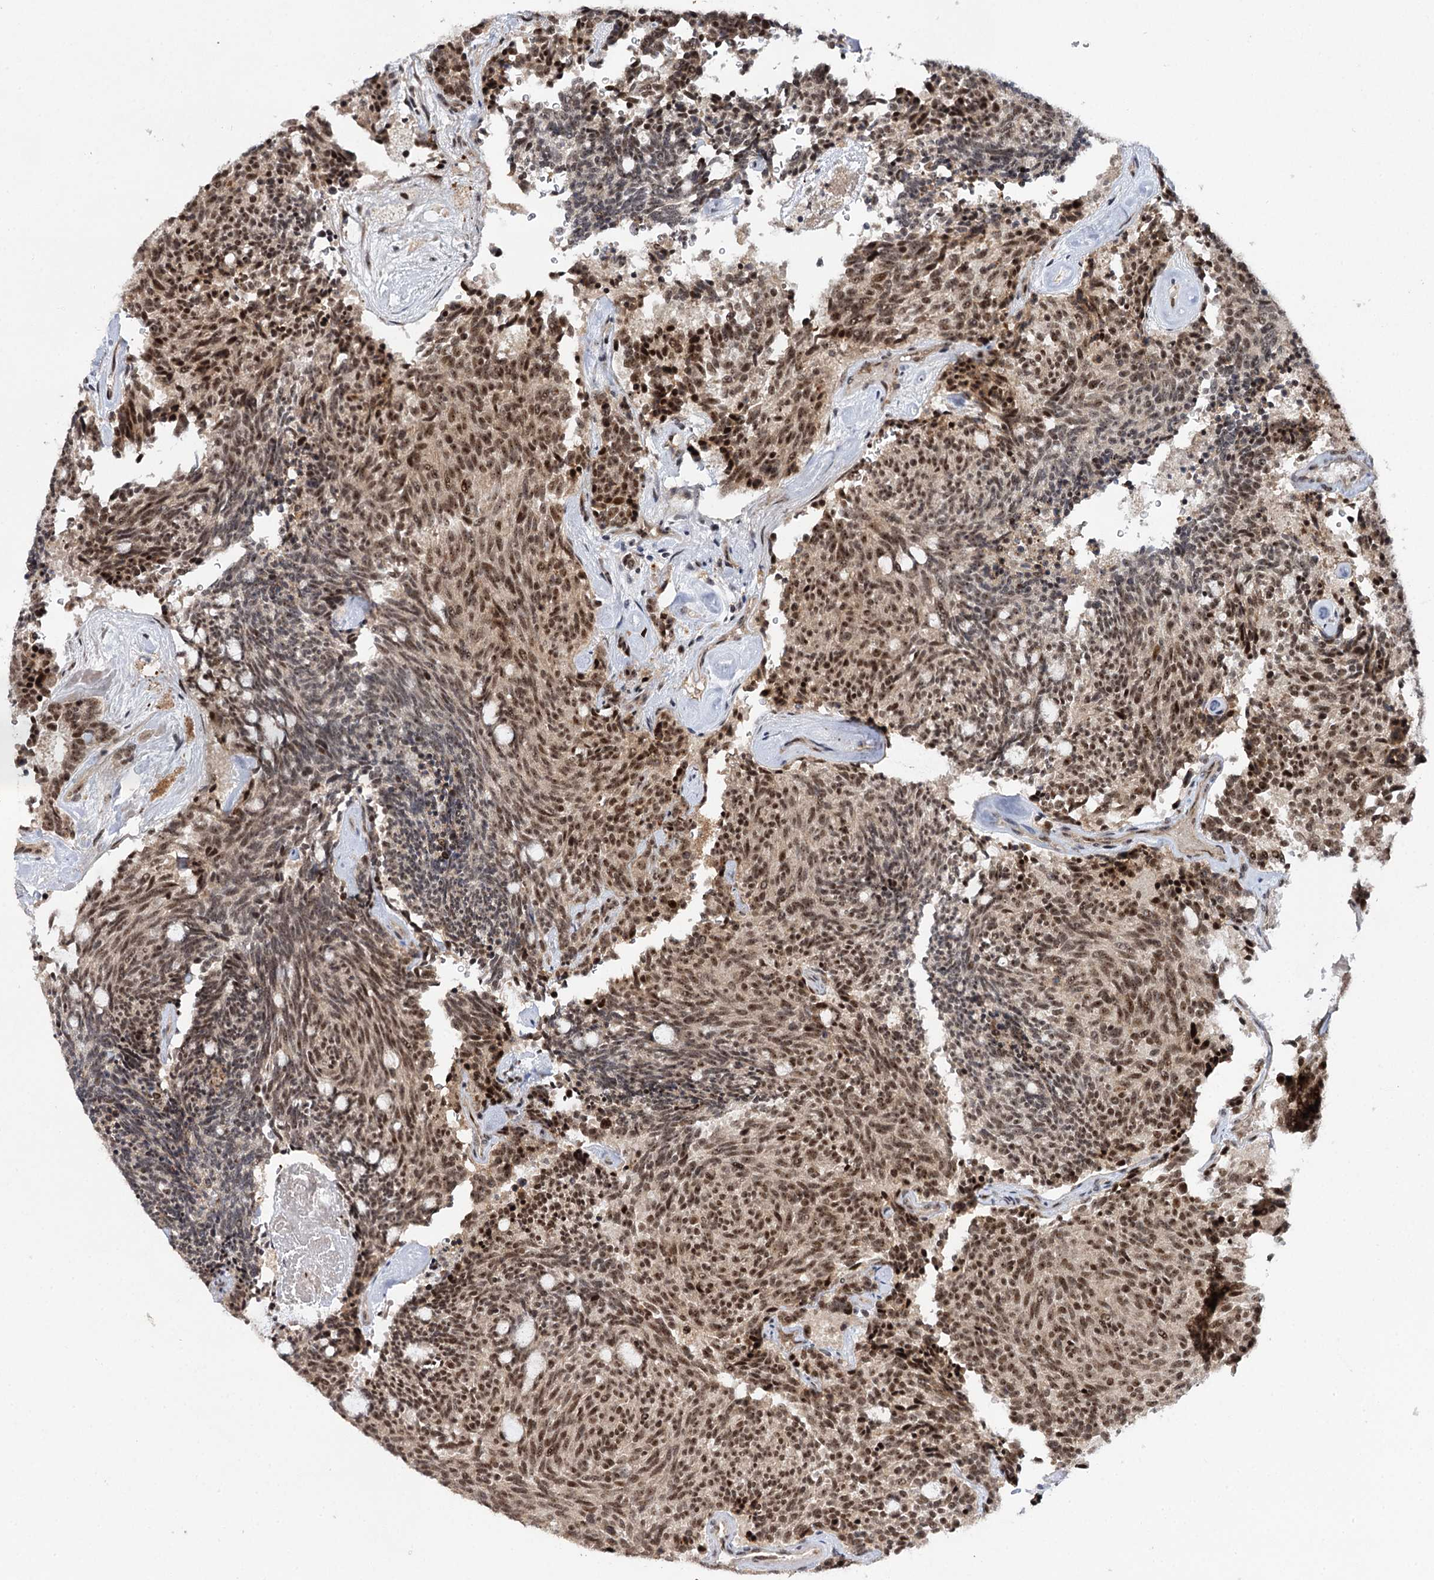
{"staining": {"intensity": "moderate", "quantity": ">75%", "location": "nuclear"}, "tissue": "carcinoid", "cell_type": "Tumor cells", "image_type": "cancer", "snomed": [{"axis": "morphology", "description": "Carcinoid, malignant, NOS"}, {"axis": "topography", "description": "Pancreas"}], "caption": "Protein staining of carcinoid tissue exhibits moderate nuclear positivity in approximately >75% of tumor cells. The protein is stained brown, and the nuclei are stained in blue (DAB IHC with brightfield microscopy, high magnification).", "gene": "BUD13", "patient": {"sex": "female", "age": 54}}